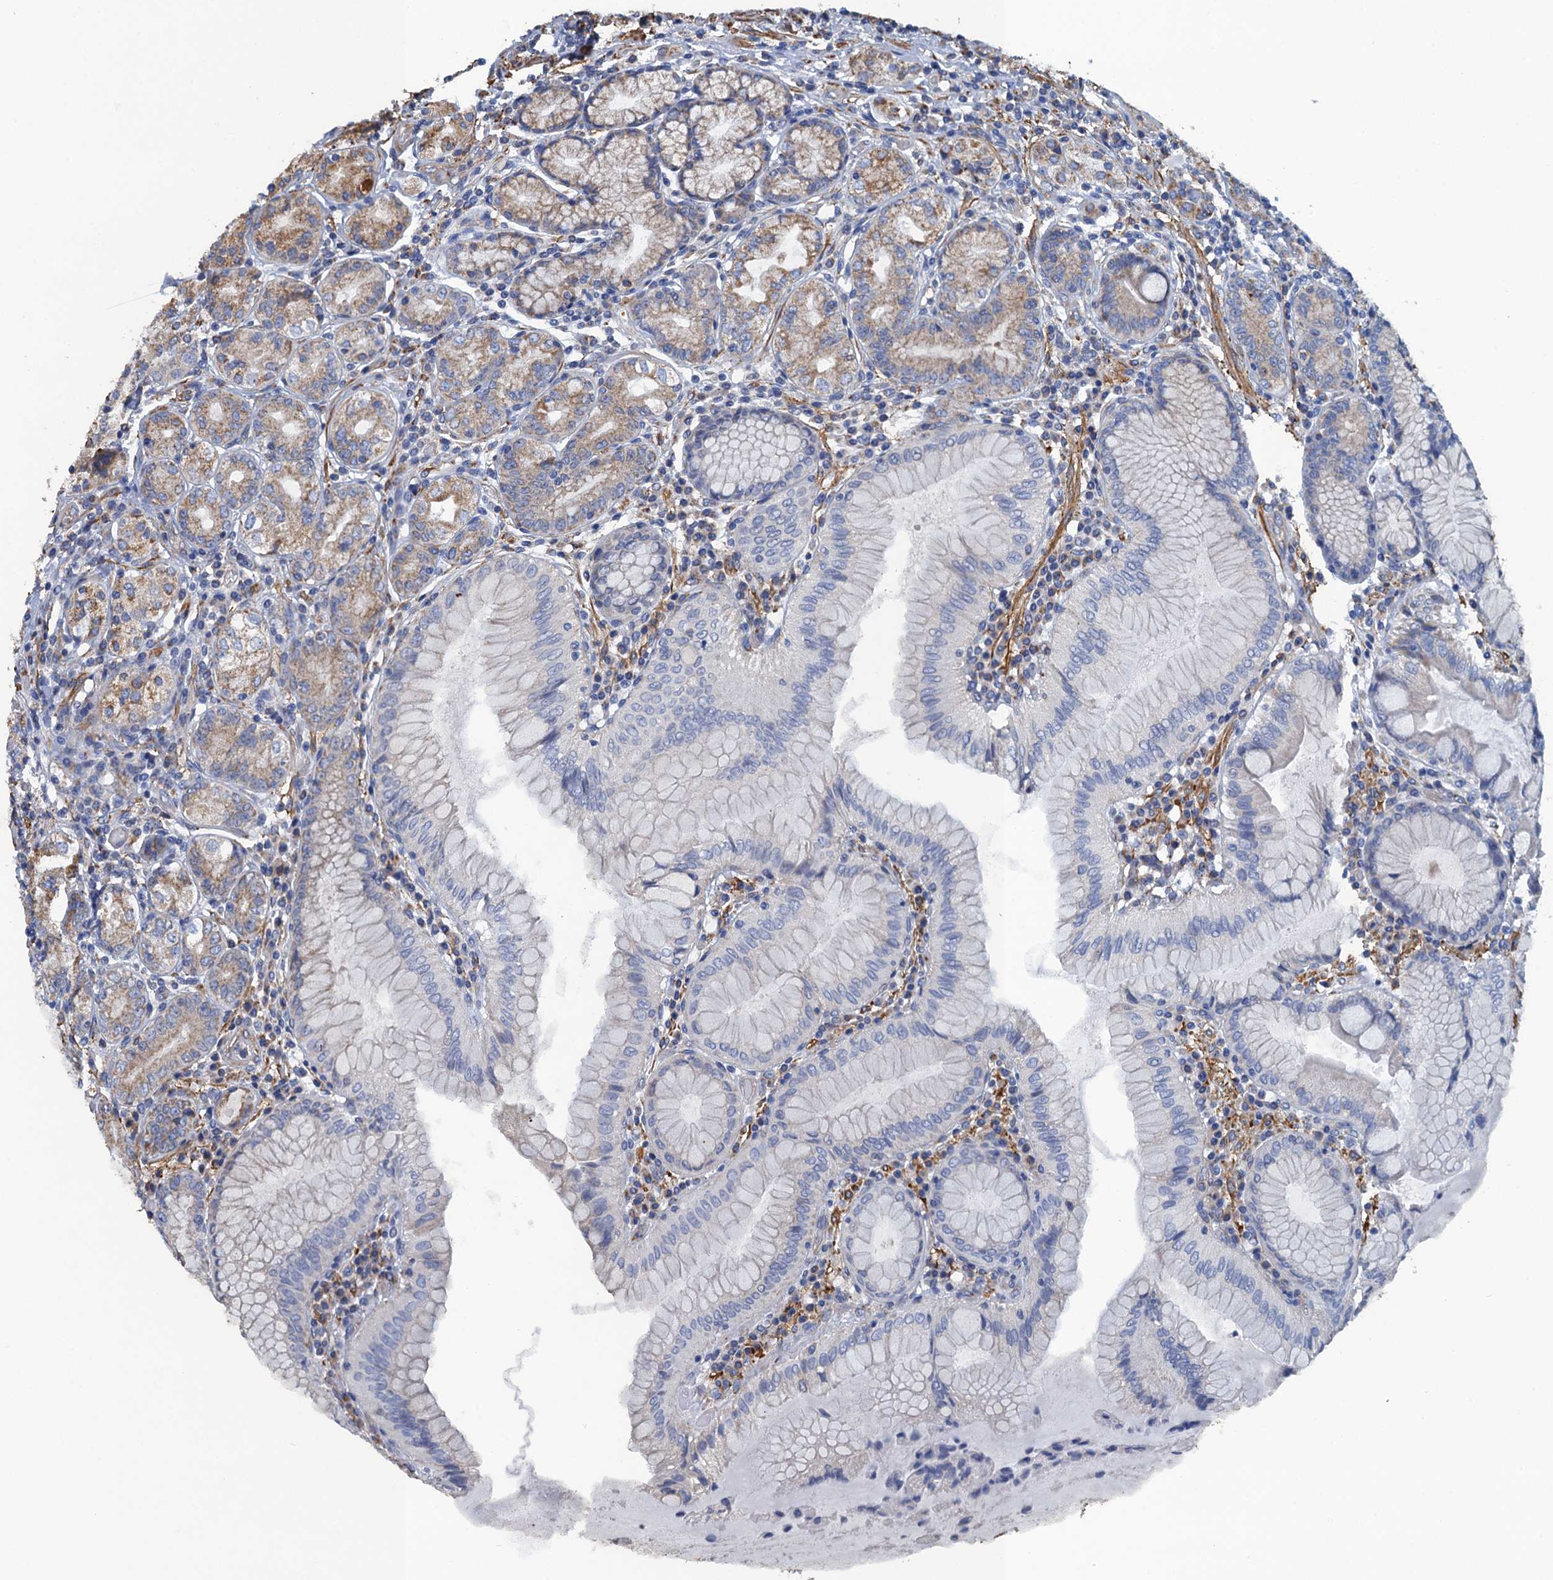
{"staining": {"intensity": "moderate", "quantity": "25%-75%", "location": "cytoplasmic/membranous"}, "tissue": "stomach", "cell_type": "Glandular cells", "image_type": "normal", "snomed": [{"axis": "morphology", "description": "Normal tissue, NOS"}, {"axis": "topography", "description": "Stomach, upper"}, {"axis": "topography", "description": "Stomach, lower"}], "caption": "Stomach stained for a protein demonstrates moderate cytoplasmic/membranous positivity in glandular cells. (DAB IHC, brown staining for protein, blue staining for nuclei).", "gene": "ENSG00000260643", "patient": {"sex": "female", "age": 76}}